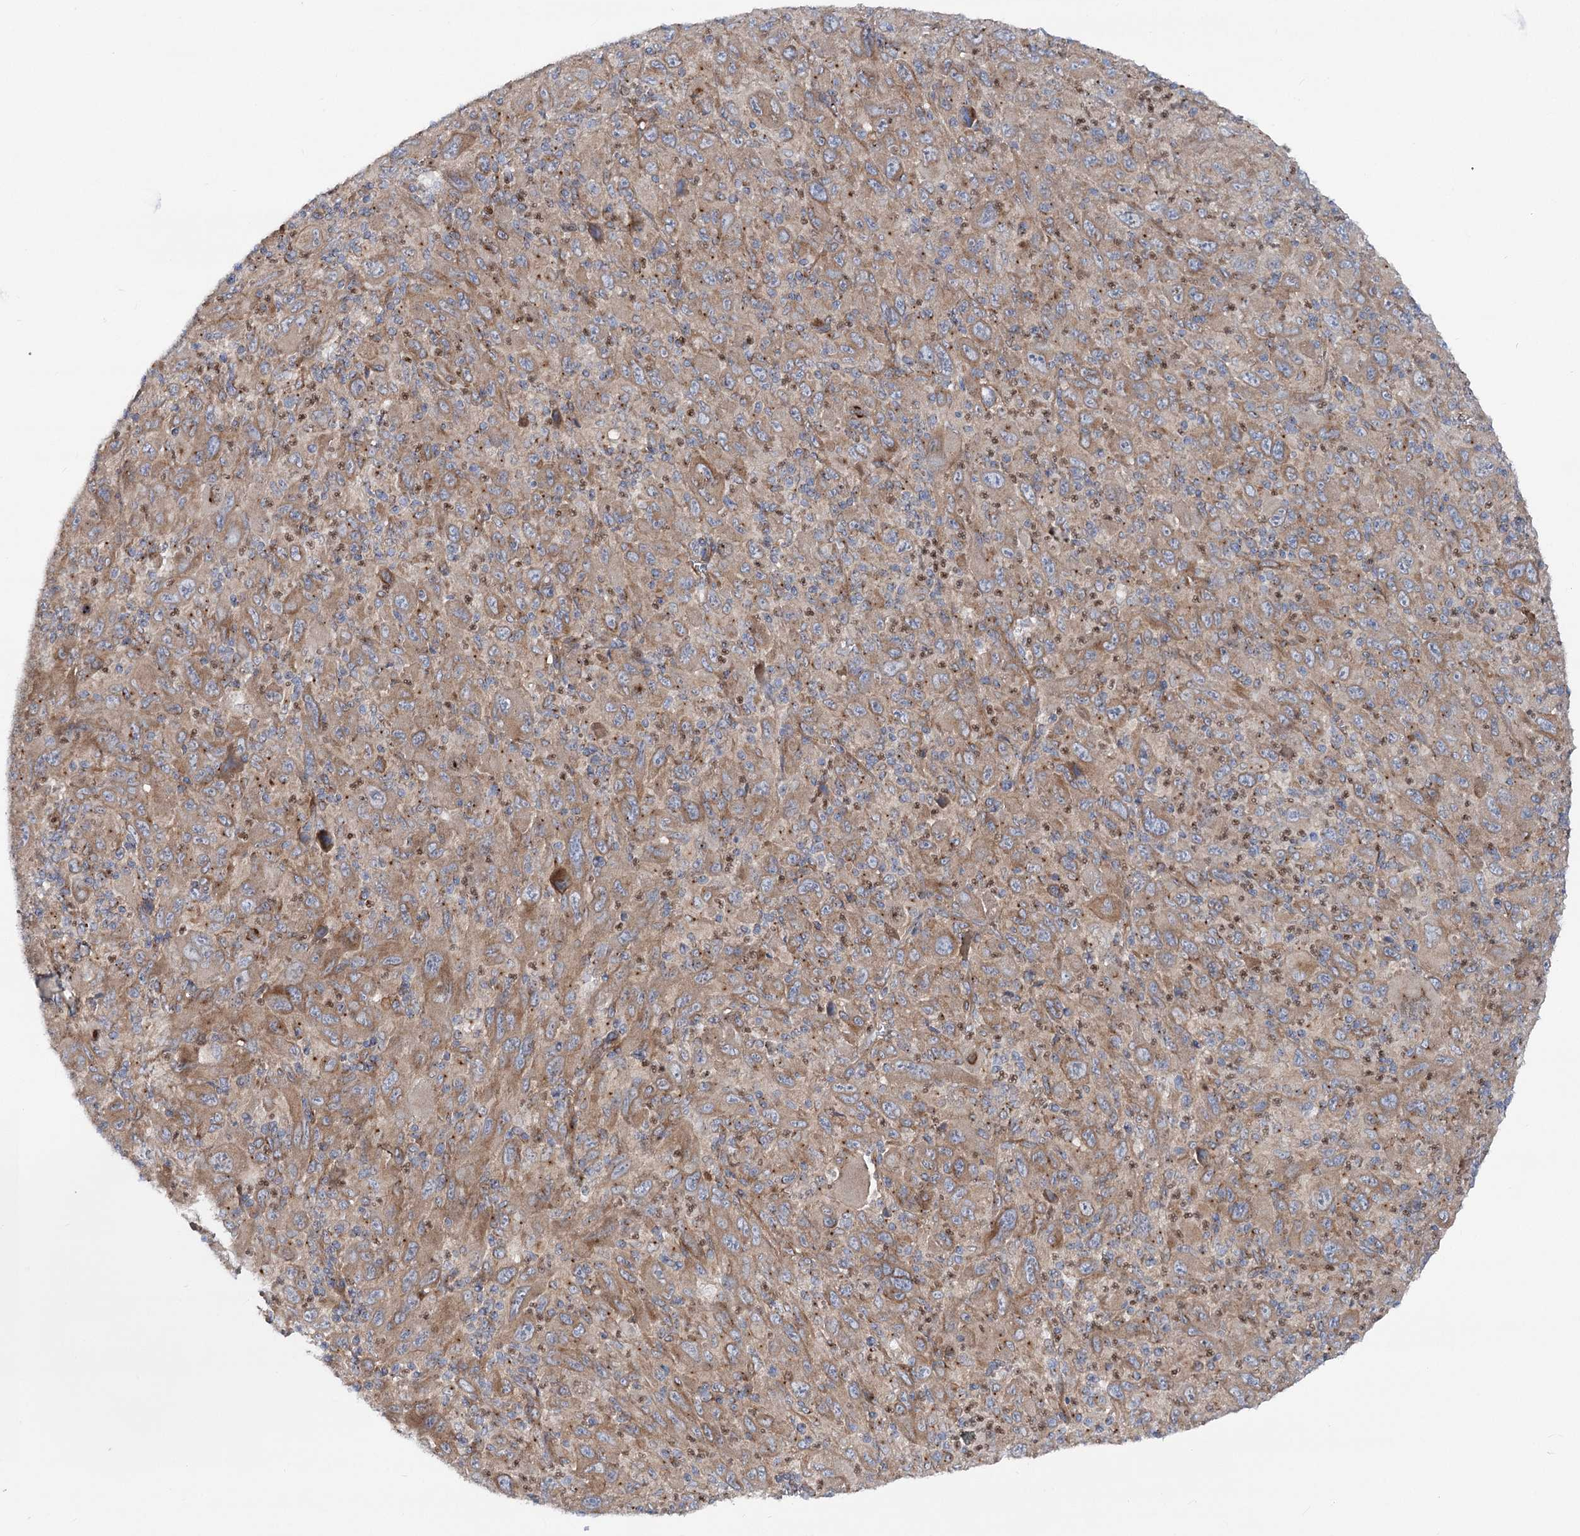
{"staining": {"intensity": "weak", "quantity": ">75%", "location": "cytoplasmic/membranous"}, "tissue": "melanoma", "cell_type": "Tumor cells", "image_type": "cancer", "snomed": [{"axis": "morphology", "description": "Malignant melanoma, Metastatic site"}, {"axis": "topography", "description": "Skin"}], "caption": "Immunohistochemistry (IHC) of human melanoma reveals low levels of weak cytoplasmic/membranous positivity in approximately >75% of tumor cells. (IHC, brightfield microscopy, high magnification).", "gene": "SCN11A", "patient": {"sex": "female", "age": 56}}